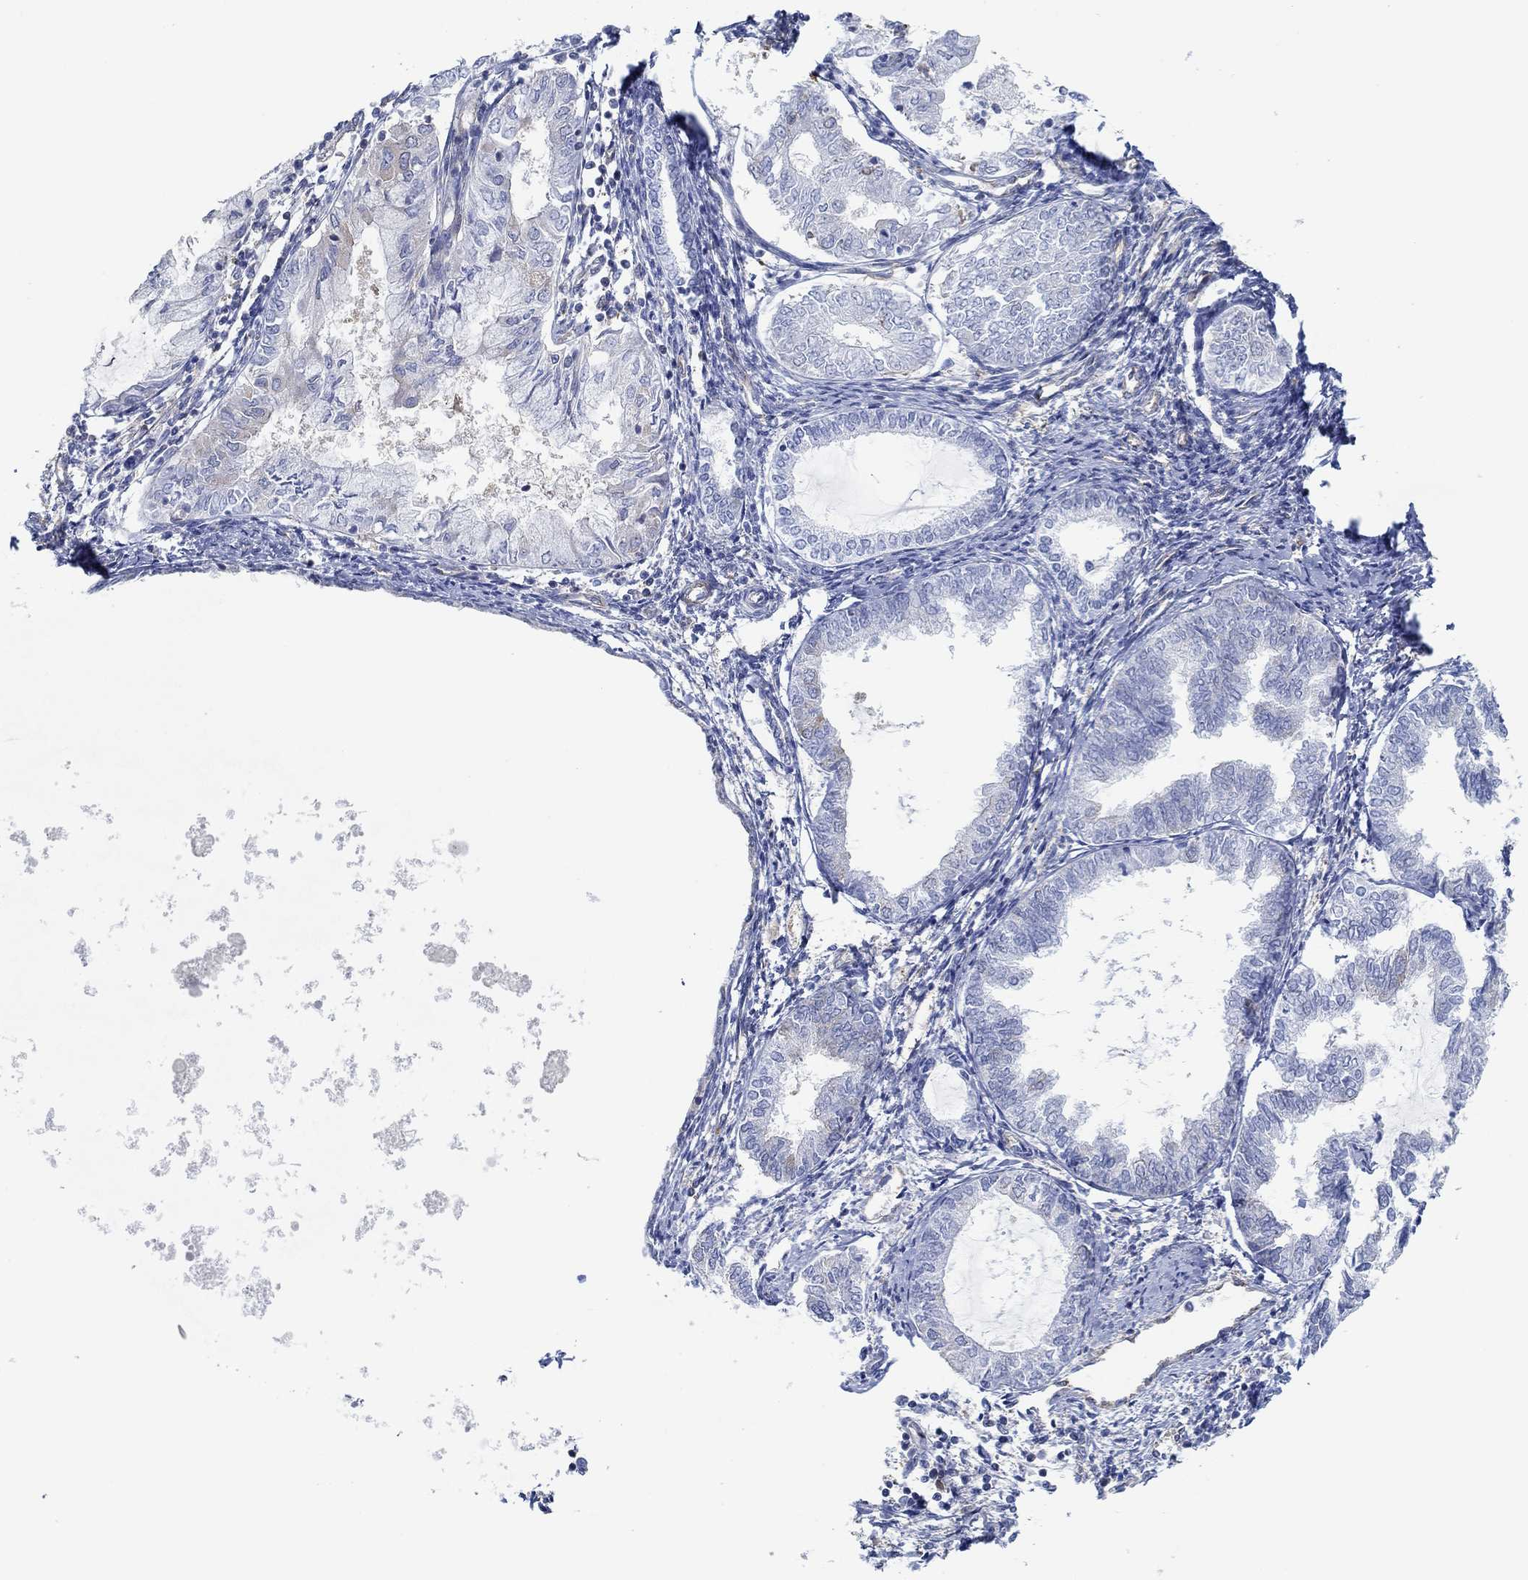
{"staining": {"intensity": "negative", "quantity": "none", "location": "none"}, "tissue": "endometrial cancer", "cell_type": "Tumor cells", "image_type": "cancer", "snomed": [{"axis": "morphology", "description": "Adenocarcinoma, NOS"}, {"axis": "topography", "description": "Endometrium"}], "caption": "This image is of adenocarcinoma (endometrial) stained with immunohistochemistry to label a protein in brown with the nuclei are counter-stained blue. There is no expression in tumor cells.", "gene": "SPAG9", "patient": {"sex": "female", "age": 68}}